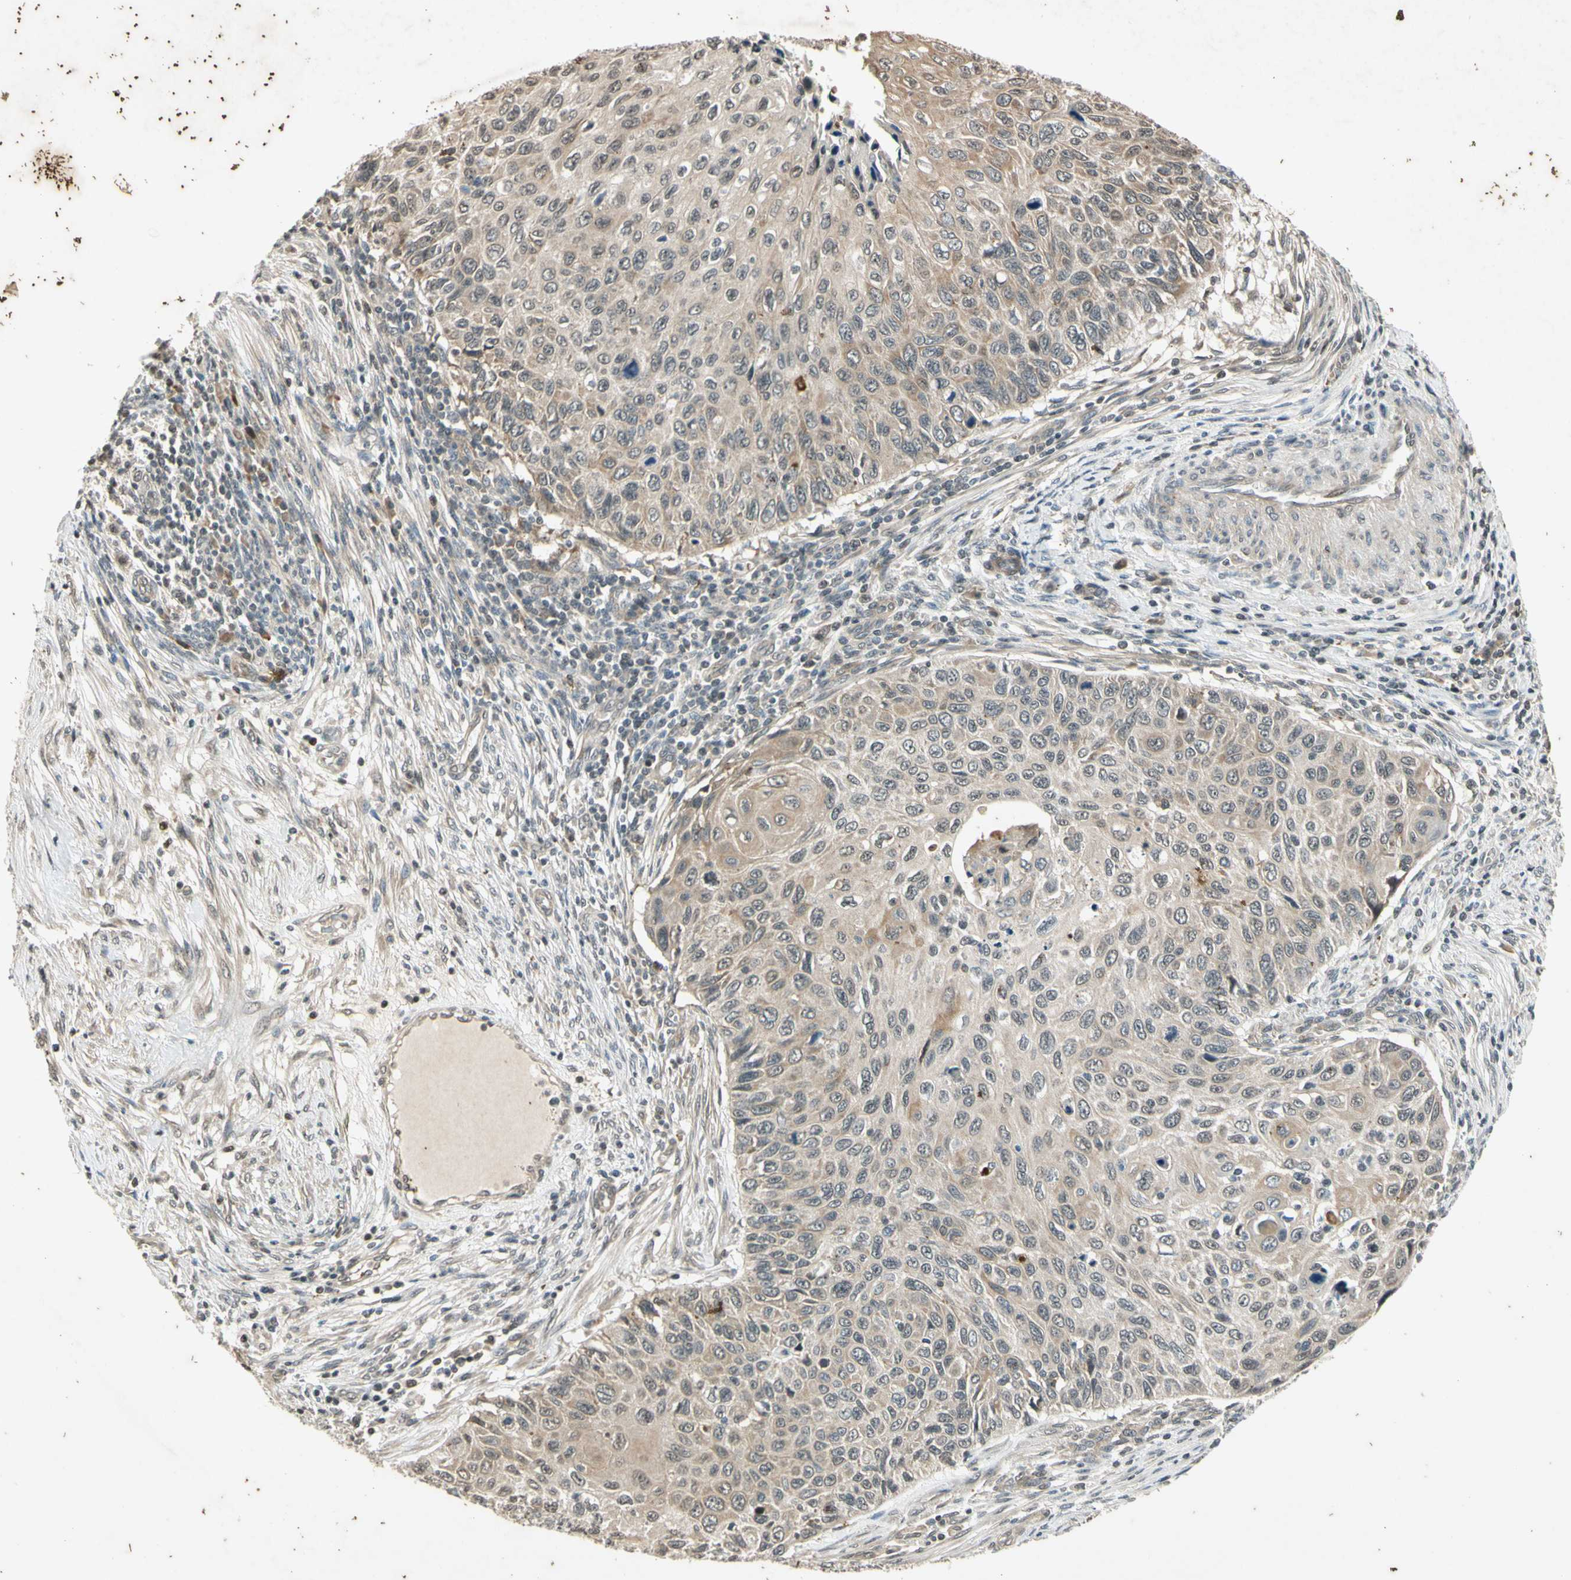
{"staining": {"intensity": "weak", "quantity": ">75%", "location": "cytoplasmic/membranous"}, "tissue": "cervical cancer", "cell_type": "Tumor cells", "image_type": "cancer", "snomed": [{"axis": "morphology", "description": "Squamous cell carcinoma, NOS"}, {"axis": "topography", "description": "Cervix"}], "caption": "A histopathology image of squamous cell carcinoma (cervical) stained for a protein reveals weak cytoplasmic/membranous brown staining in tumor cells.", "gene": "EFNB2", "patient": {"sex": "female", "age": 70}}